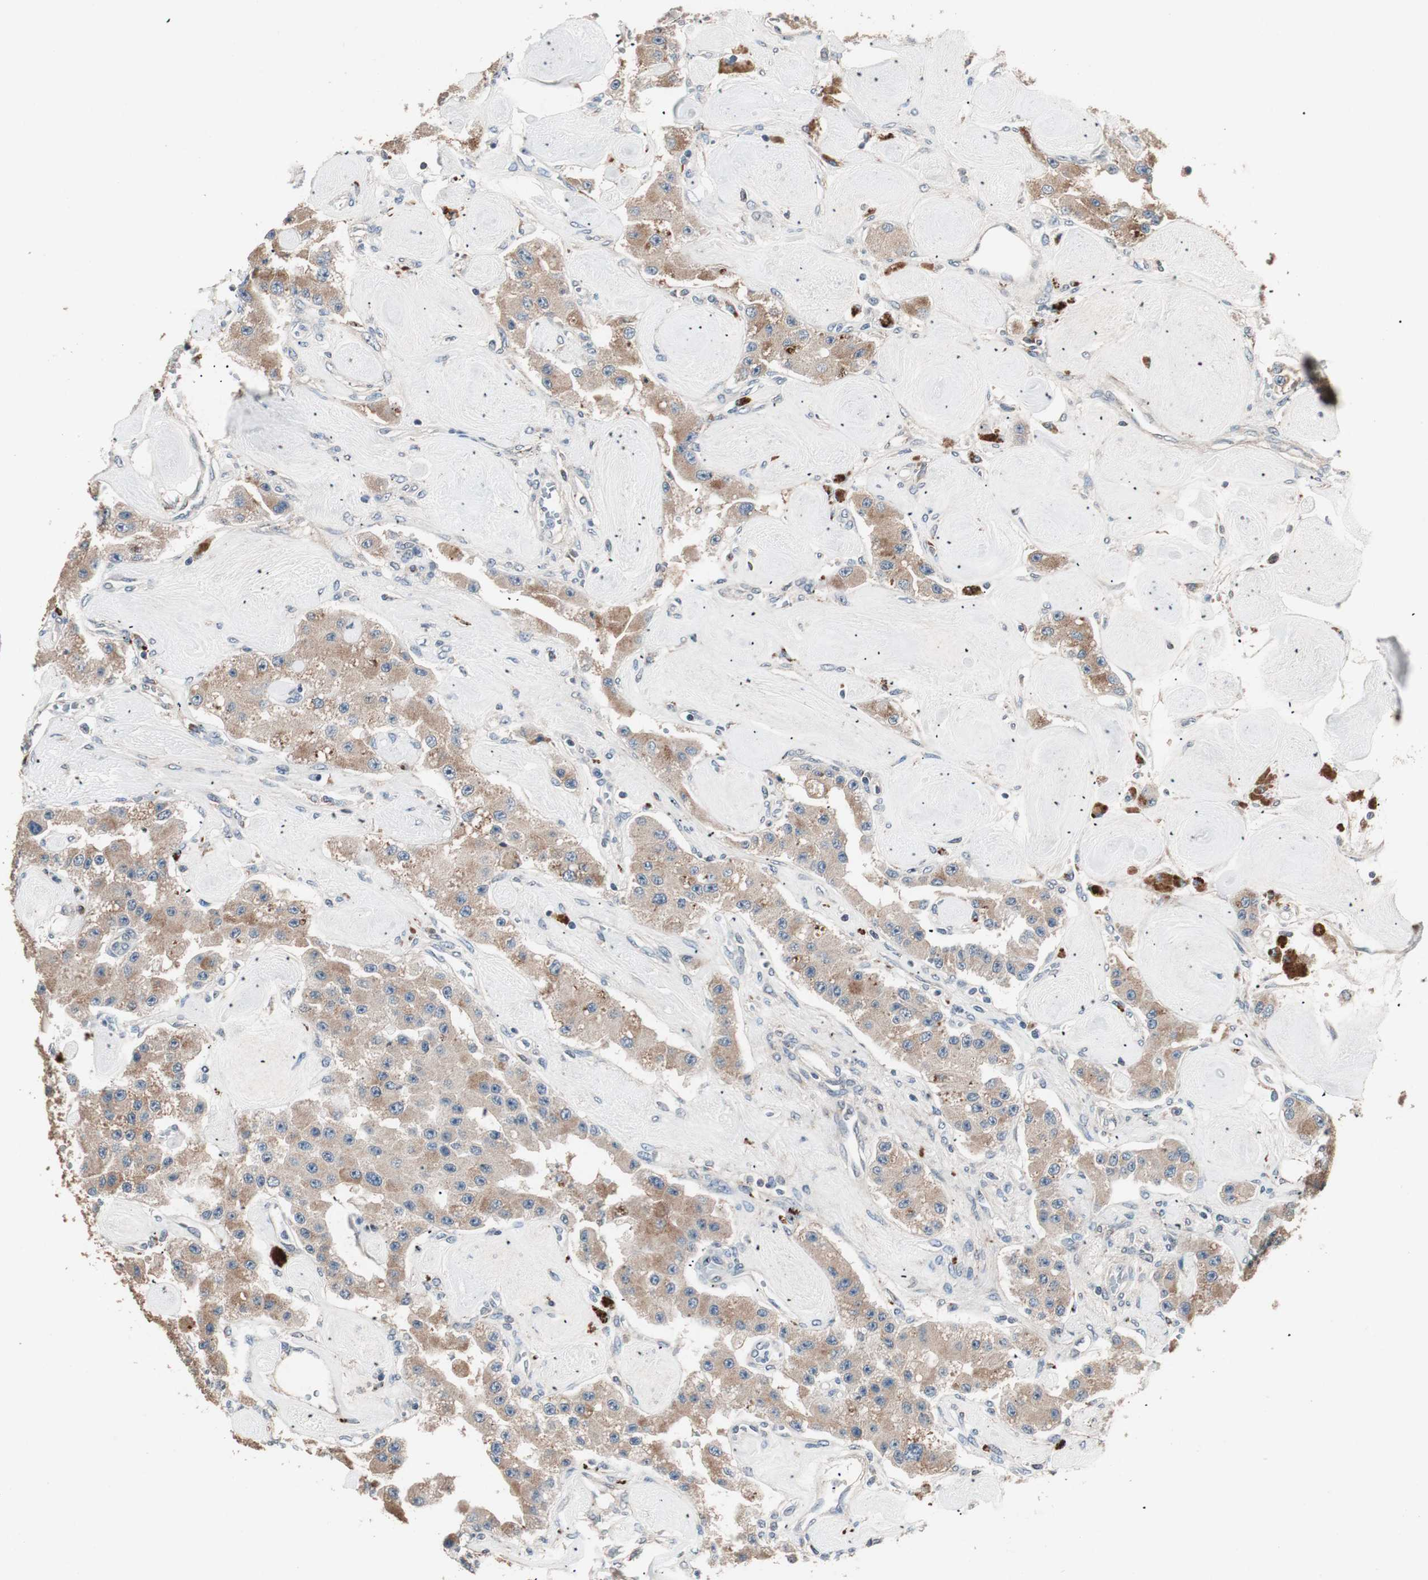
{"staining": {"intensity": "moderate", "quantity": ">75%", "location": "cytoplasmic/membranous"}, "tissue": "carcinoid", "cell_type": "Tumor cells", "image_type": "cancer", "snomed": [{"axis": "morphology", "description": "Carcinoid, malignant, NOS"}, {"axis": "topography", "description": "Pancreas"}], "caption": "Immunohistochemical staining of carcinoid demonstrates moderate cytoplasmic/membranous protein expression in about >75% of tumor cells. (brown staining indicates protein expression, while blue staining denotes nuclei).", "gene": "NFRKB", "patient": {"sex": "male", "age": 41}}